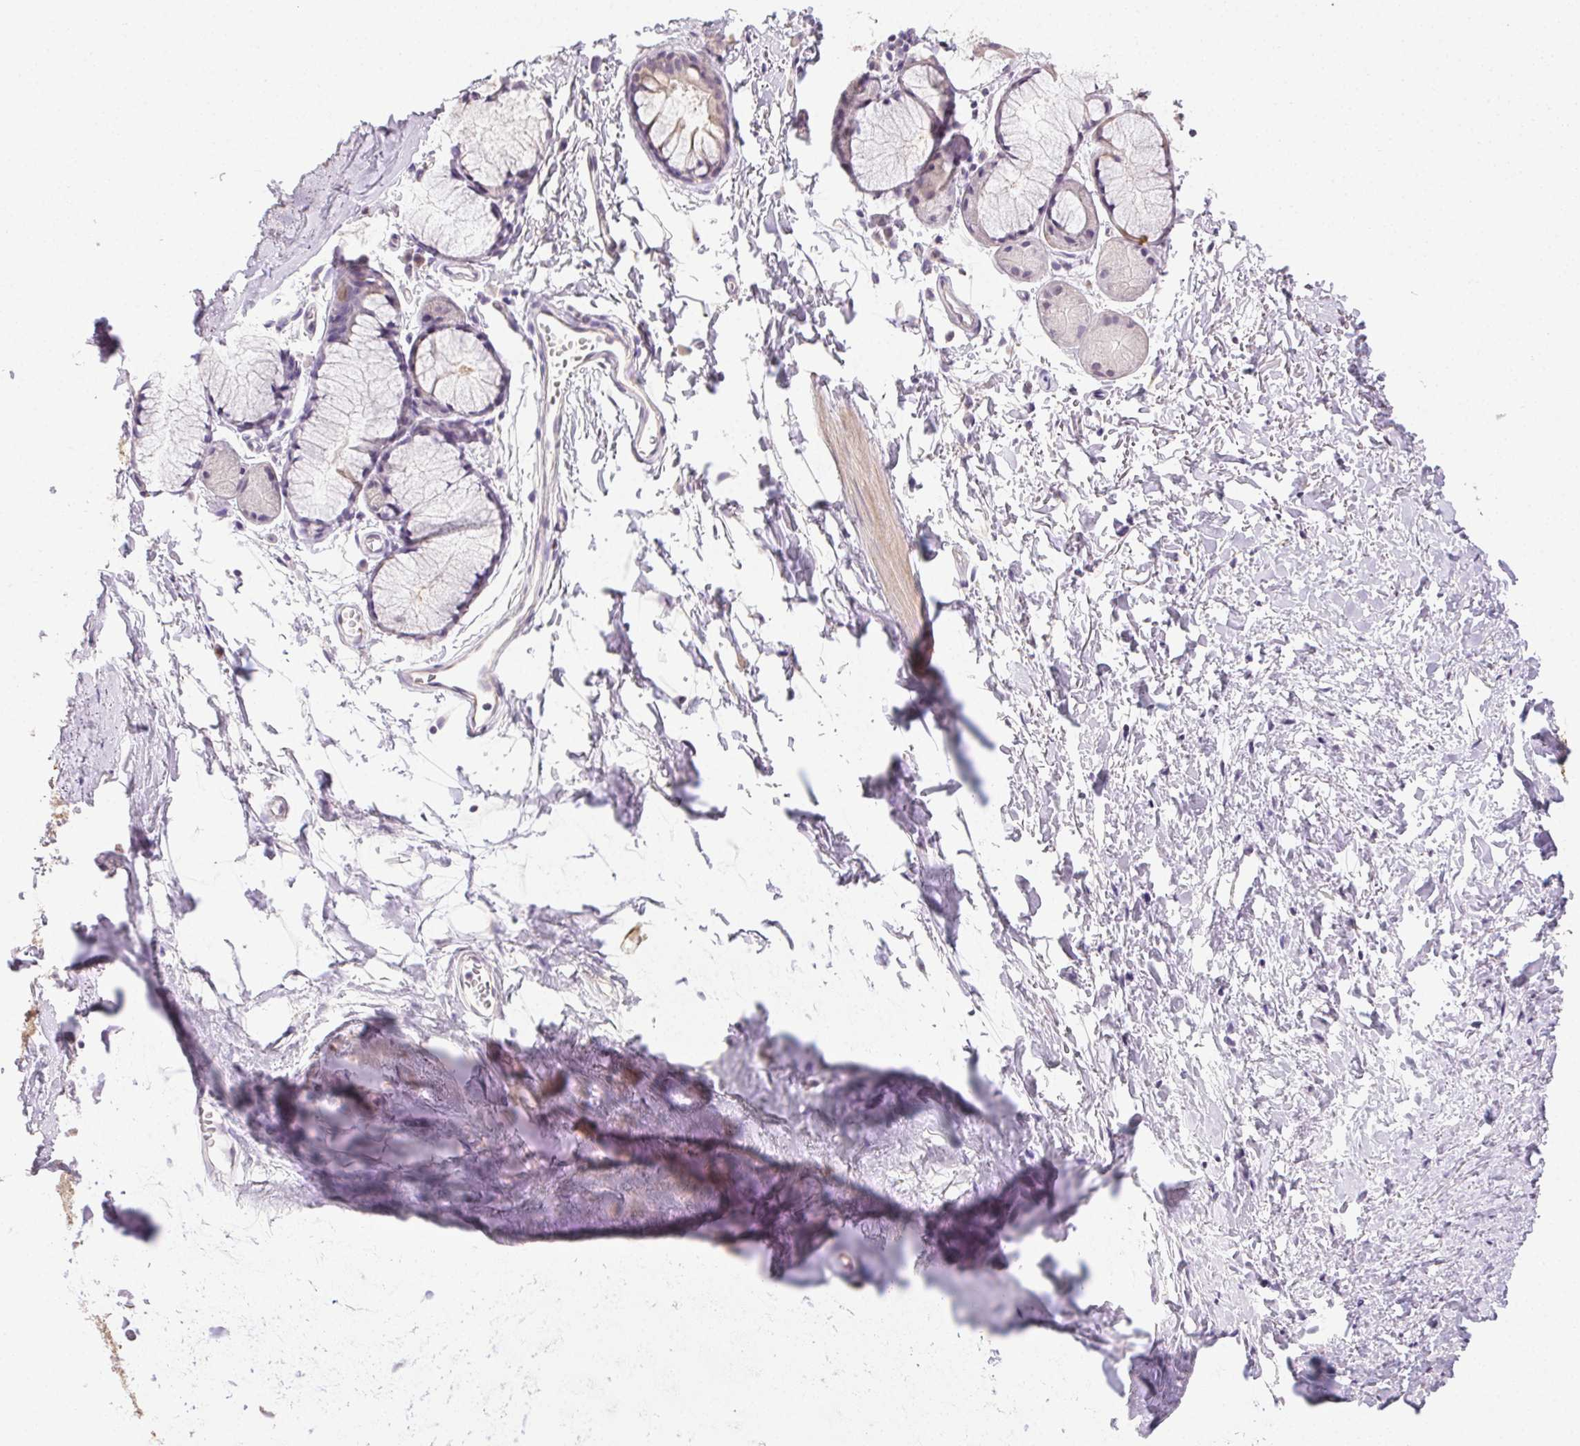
{"staining": {"intensity": "negative", "quantity": "none", "location": "none"}, "tissue": "soft tissue", "cell_type": "Chondrocytes", "image_type": "normal", "snomed": [{"axis": "morphology", "description": "Normal tissue, NOS"}, {"axis": "topography", "description": "Cartilage tissue"}, {"axis": "topography", "description": "Bronchus"}], "caption": "High power microscopy histopathology image of an immunohistochemistry (IHC) micrograph of normal soft tissue, revealing no significant expression in chondrocytes.", "gene": "SYCE2", "patient": {"sex": "female", "age": 79}}